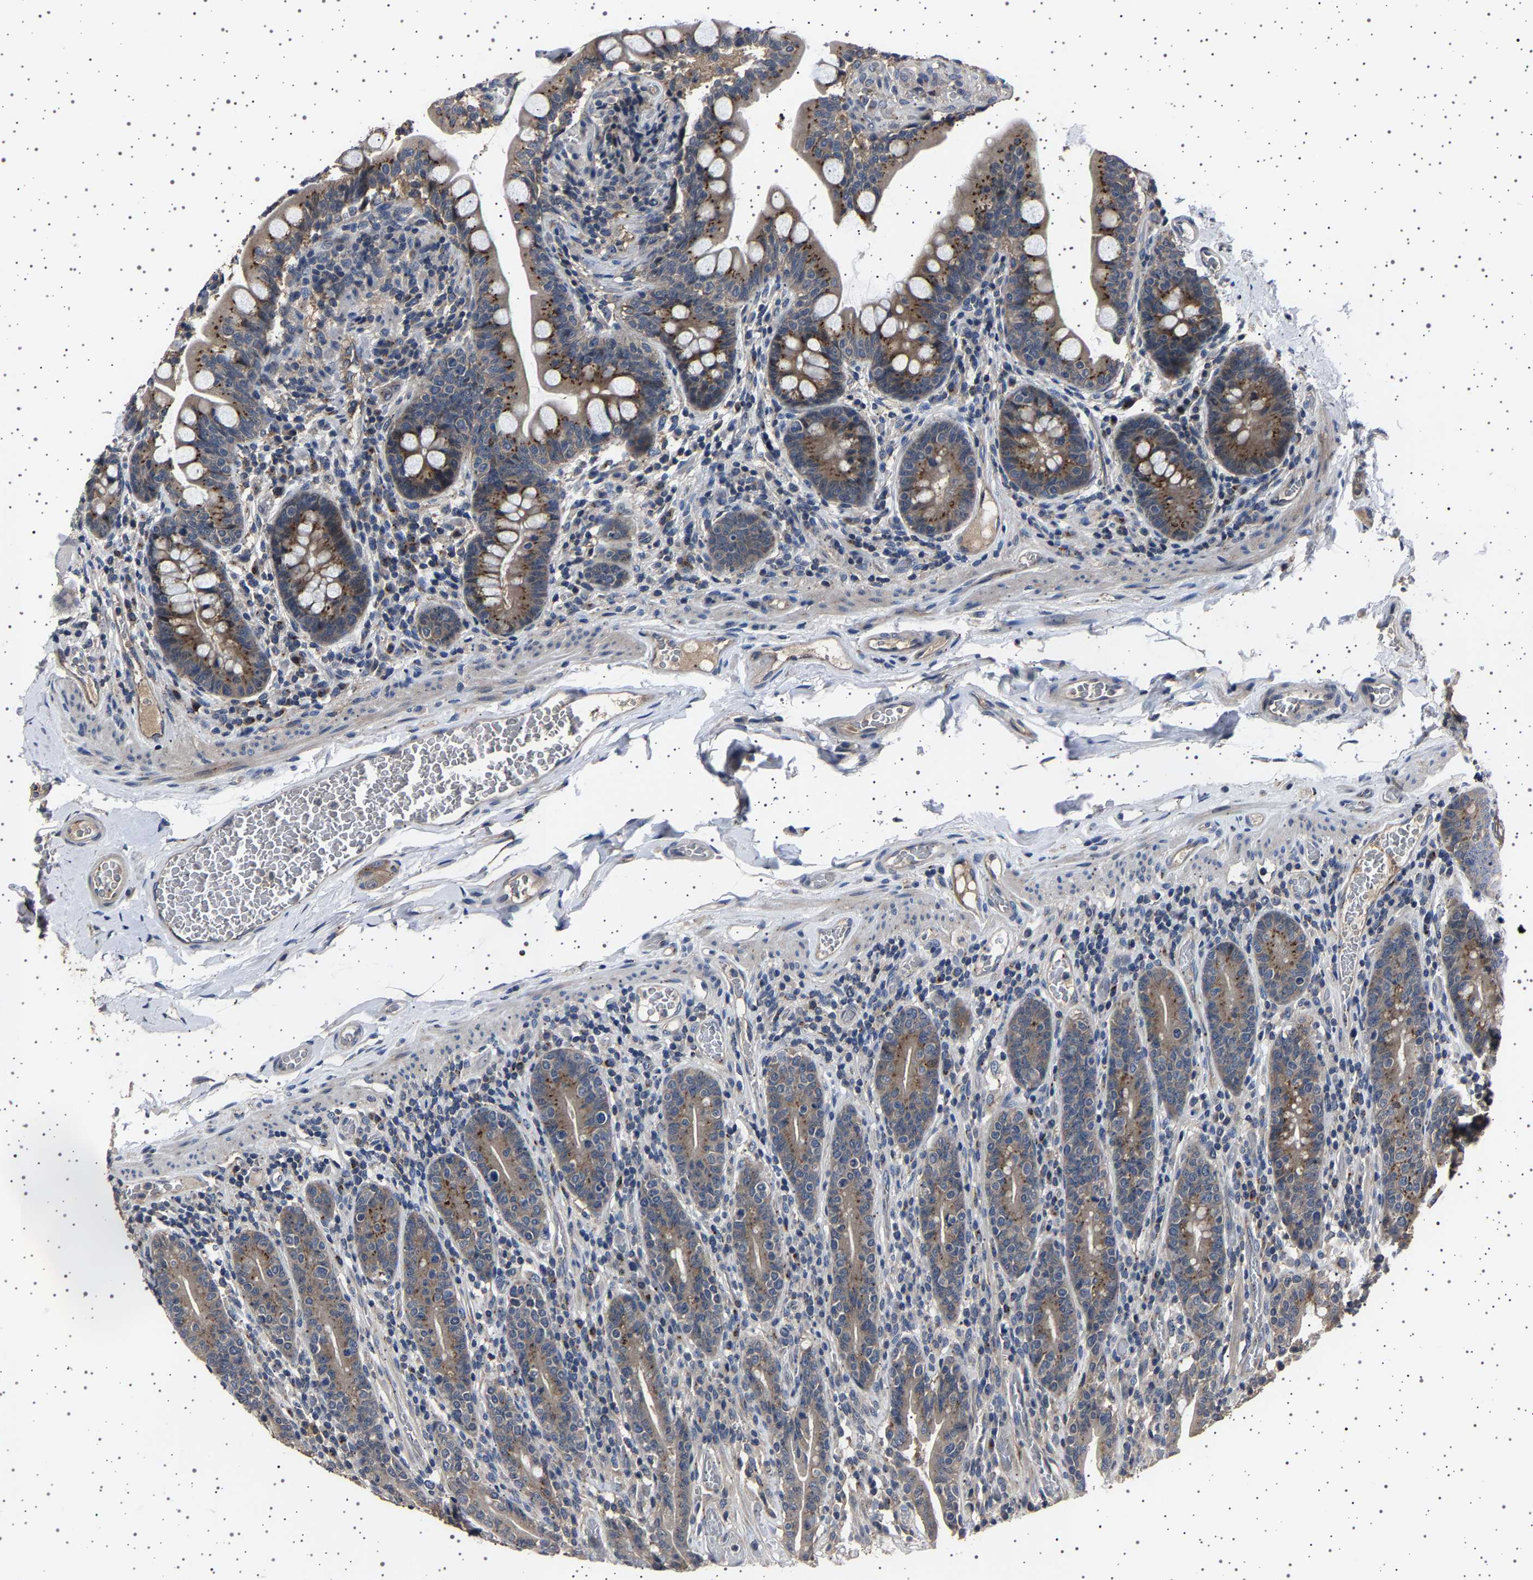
{"staining": {"intensity": "strong", "quantity": "25%-75%", "location": "cytoplasmic/membranous"}, "tissue": "small intestine", "cell_type": "Glandular cells", "image_type": "normal", "snomed": [{"axis": "morphology", "description": "Normal tissue, NOS"}, {"axis": "topography", "description": "Small intestine"}], "caption": "High-power microscopy captured an immunohistochemistry (IHC) micrograph of benign small intestine, revealing strong cytoplasmic/membranous positivity in about 25%-75% of glandular cells. (brown staining indicates protein expression, while blue staining denotes nuclei).", "gene": "NCKAP1", "patient": {"sex": "female", "age": 56}}